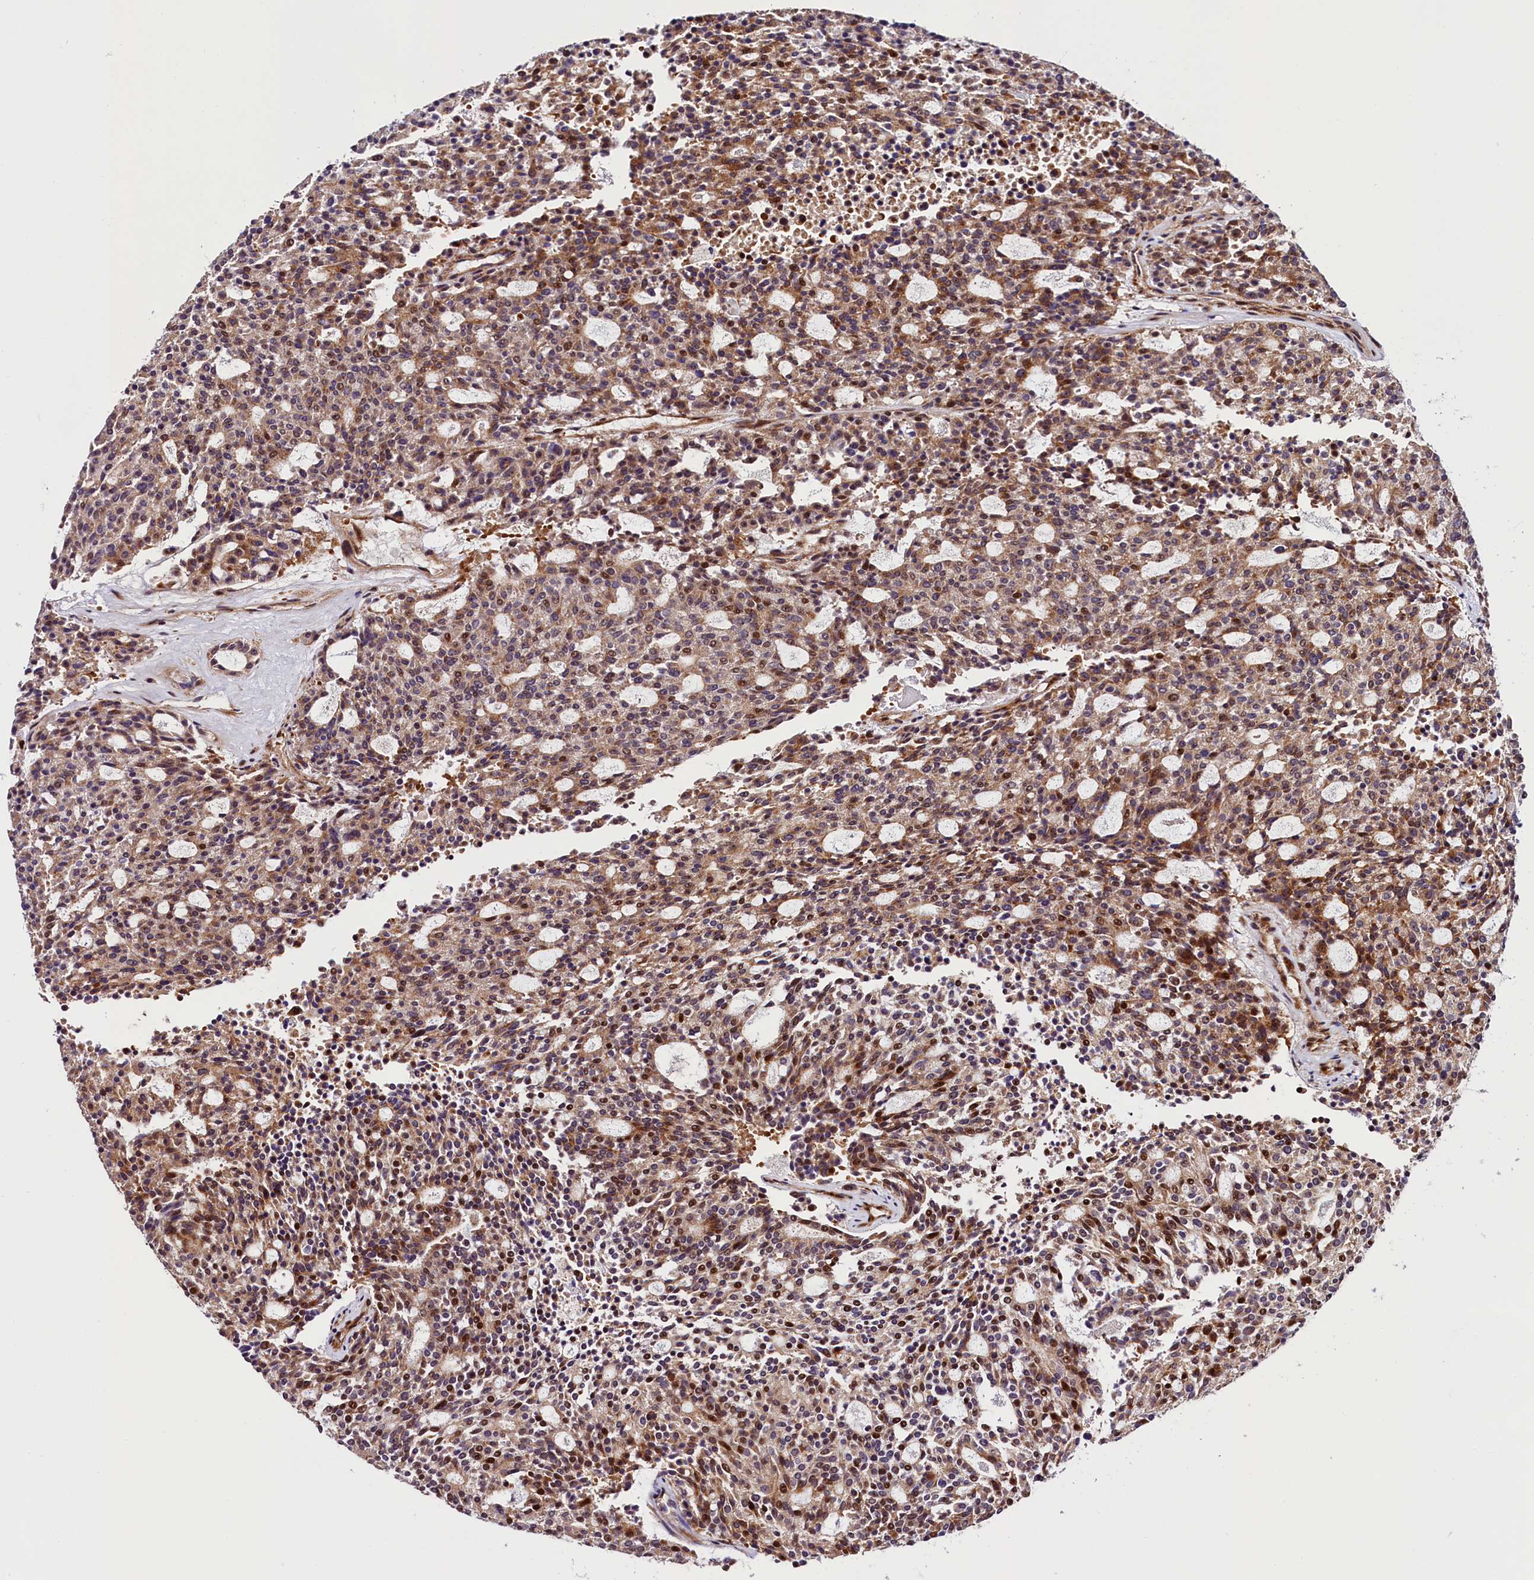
{"staining": {"intensity": "moderate", "quantity": ">75%", "location": "cytoplasmic/membranous,nuclear"}, "tissue": "carcinoid", "cell_type": "Tumor cells", "image_type": "cancer", "snomed": [{"axis": "morphology", "description": "Carcinoid, malignant, NOS"}, {"axis": "topography", "description": "Pancreas"}], "caption": "The image exhibits a brown stain indicating the presence of a protein in the cytoplasmic/membranous and nuclear of tumor cells in carcinoid.", "gene": "TRMT112", "patient": {"sex": "female", "age": 54}}